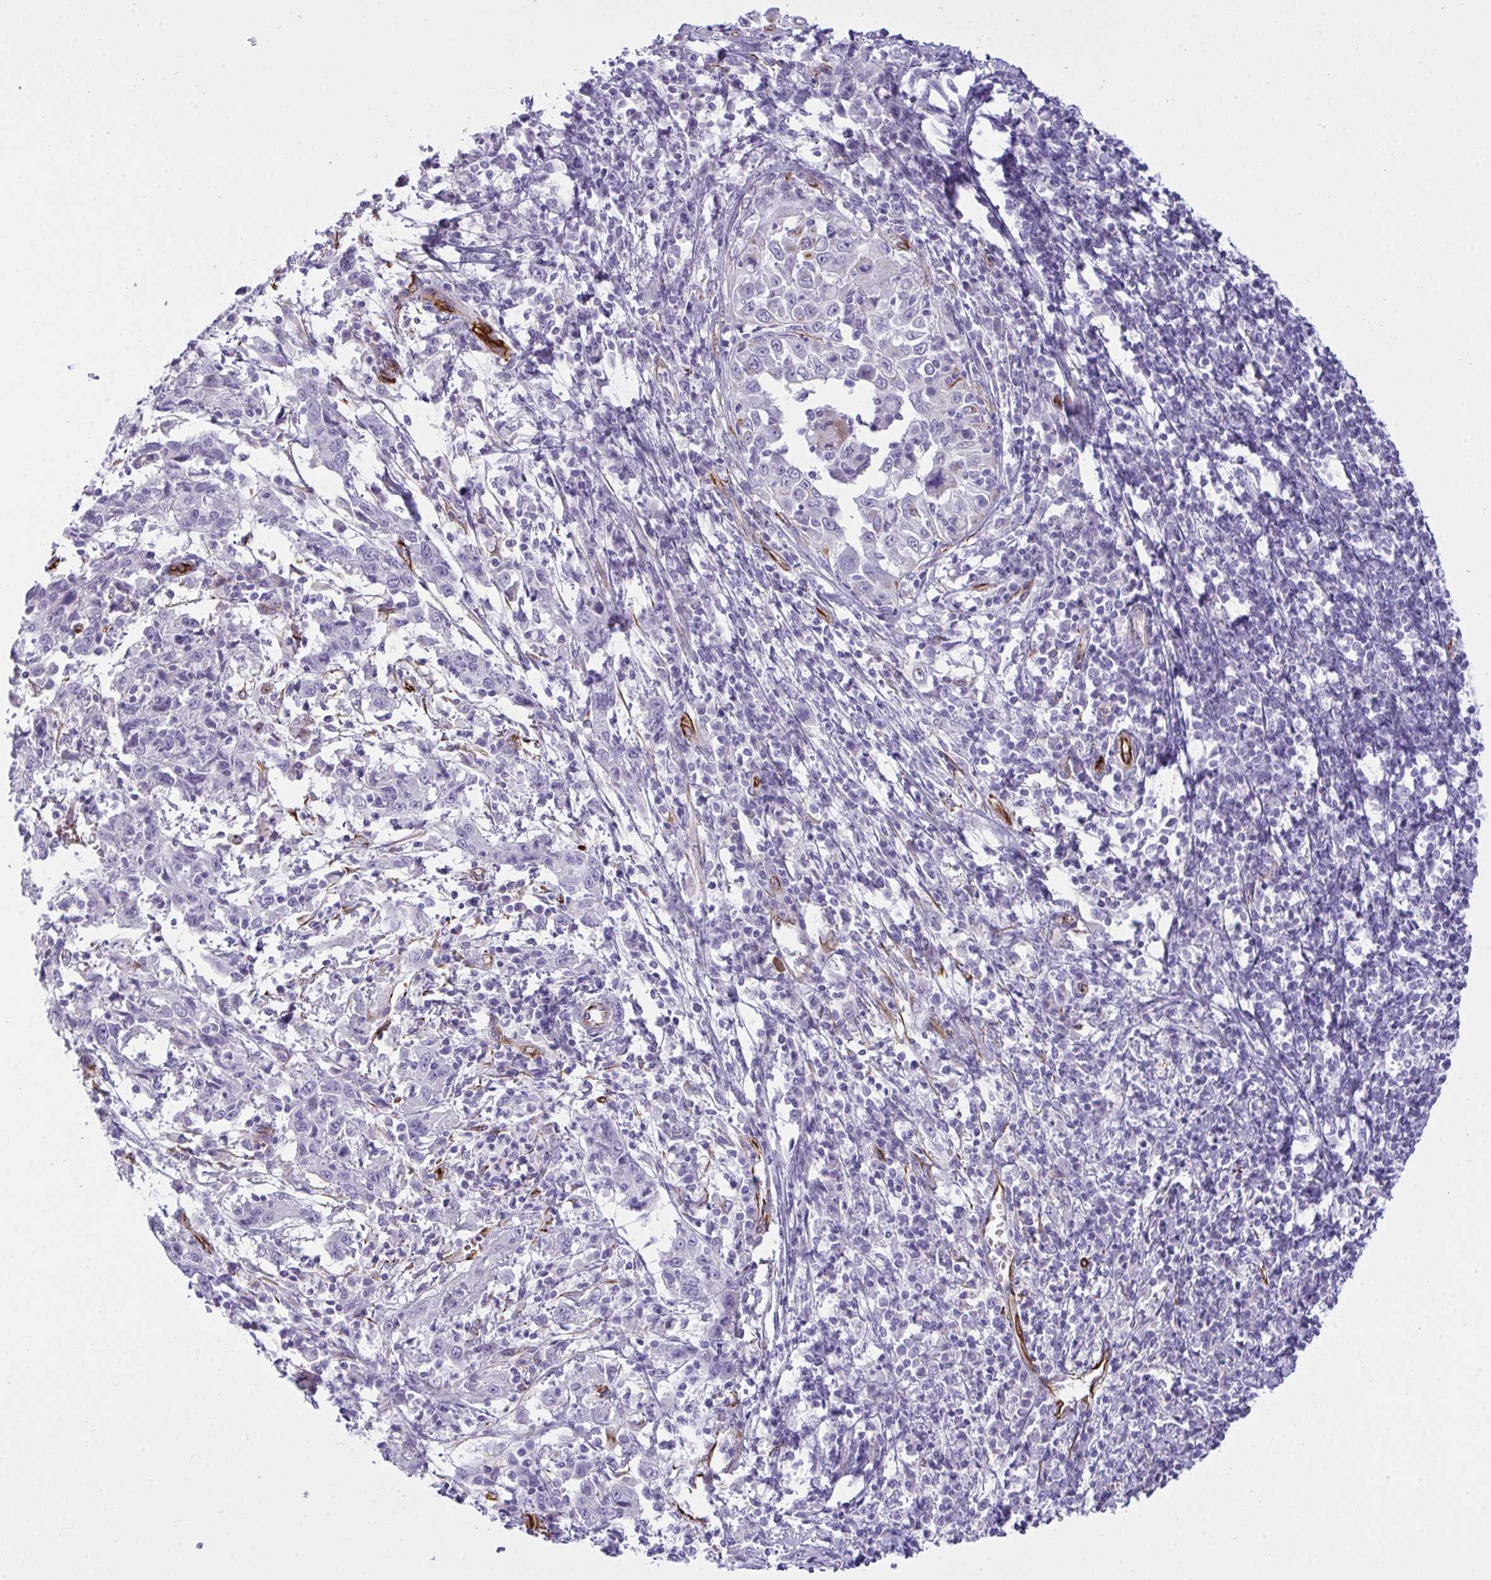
{"staining": {"intensity": "negative", "quantity": "none", "location": "none"}, "tissue": "cervical cancer", "cell_type": "Tumor cells", "image_type": "cancer", "snomed": [{"axis": "morphology", "description": "Squamous cell carcinoma, NOS"}, {"axis": "topography", "description": "Cervix"}], "caption": "Tumor cells are negative for brown protein staining in cervical squamous cell carcinoma.", "gene": "SLC35B1", "patient": {"sex": "female", "age": 46}}